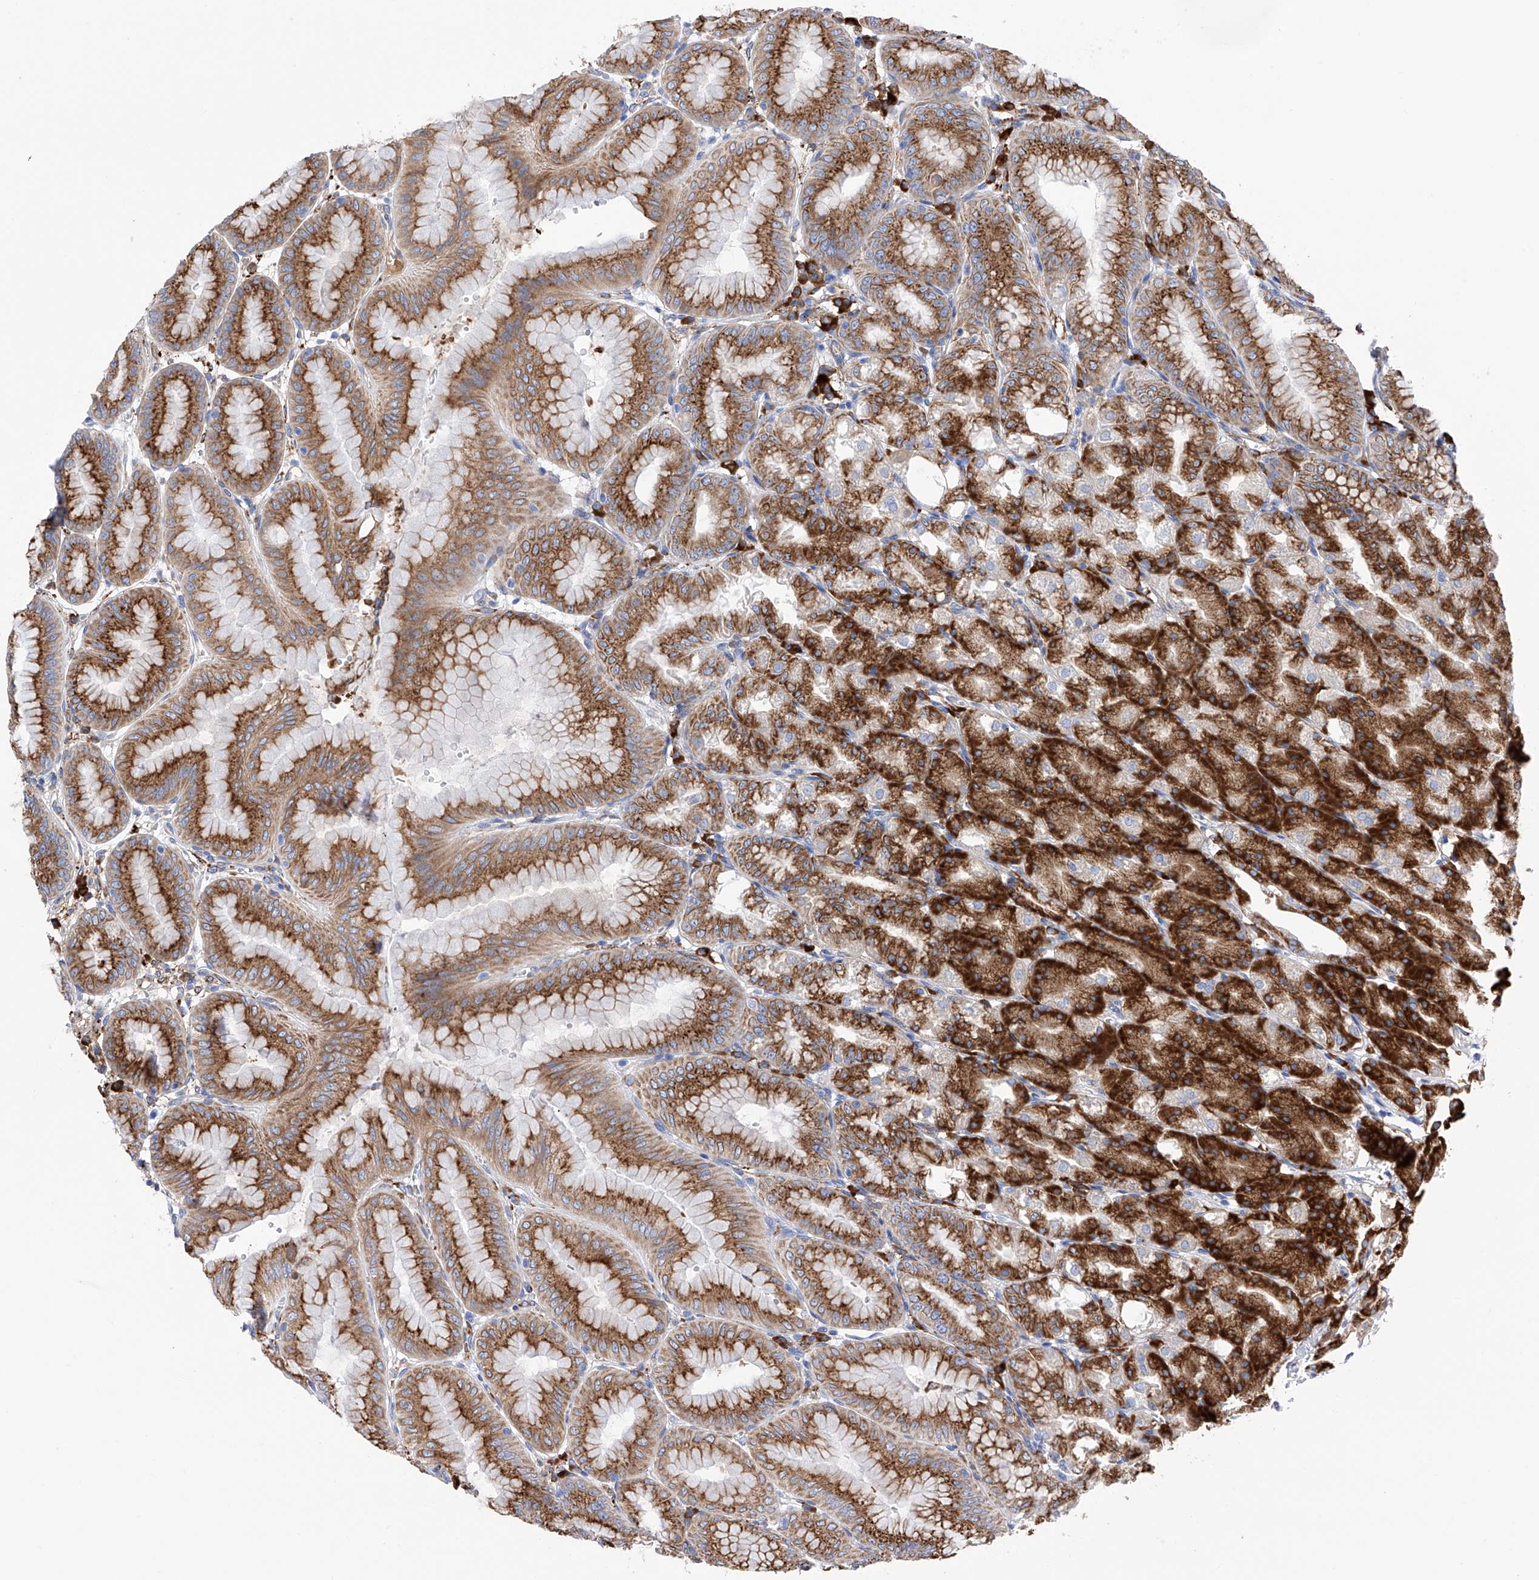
{"staining": {"intensity": "strong", "quantity": ">75%", "location": "cytoplasmic/membranous"}, "tissue": "stomach", "cell_type": "Glandular cells", "image_type": "normal", "snomed": [{"axis": "morphology", "description": "Normal tissue, NOS"}, {"axis": "topography", "description": "Stomach, lower"}], "caption": "Strong cytoplasmic/membranous expression for a protein is appreciated in about >75% of glandular cells of unremarkable stomach using IHC.", "gene": "PDIA5", "patient": {"sex": "male", "age": 71}}